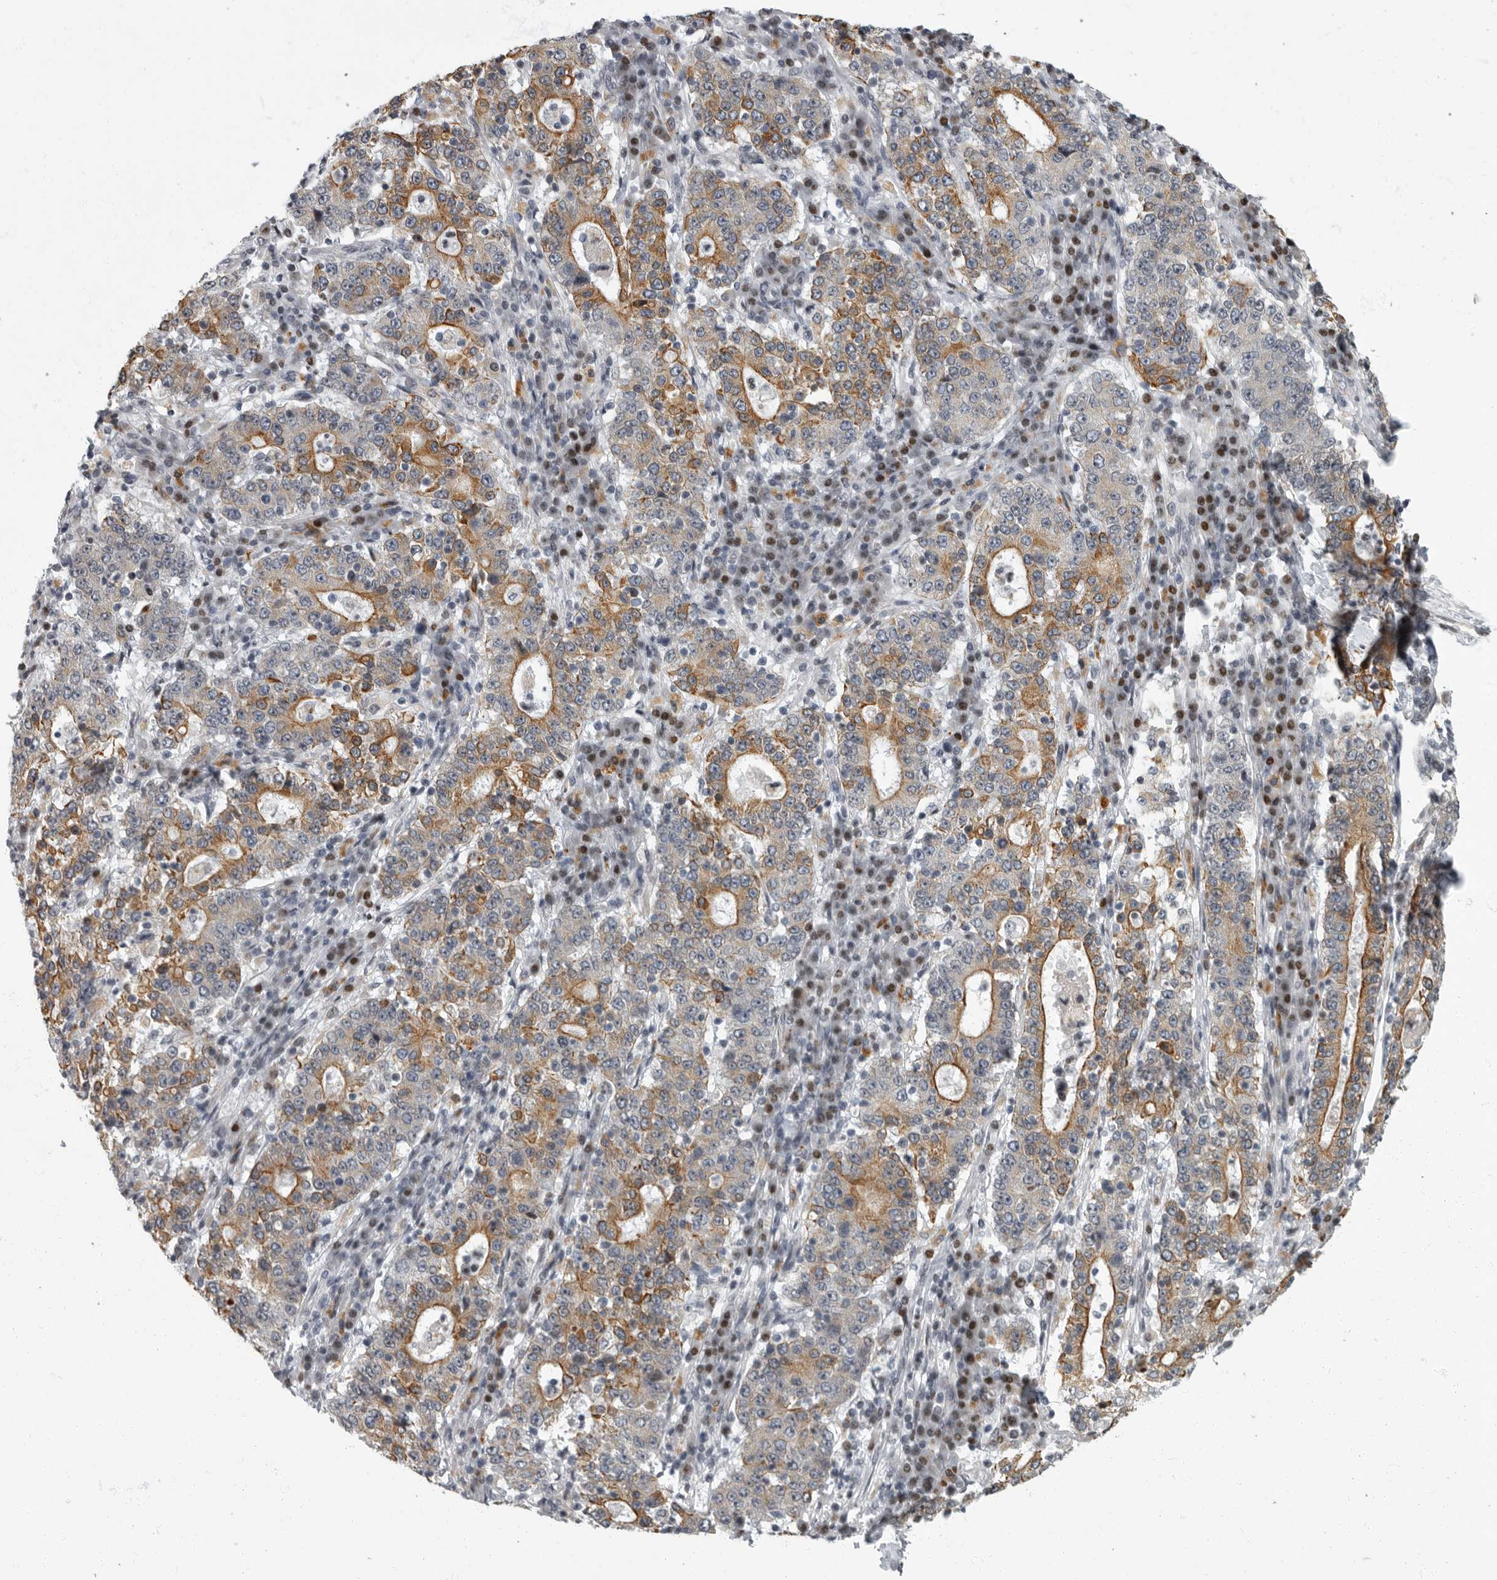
{"staining": {"intensity": "moderate", "quantity": ">75%", "location": "cytoplasmic/membranous"}, "tissue": "stomach cancer", "cell_type": "Tumor cells", "image_type": "cancer", "snomed": [{"axis": "morphology", "description": "Adenocarcinoma, NOS"}, {"axis": "topography", "description": "Stomach"}], "caption": "Immunohistochemistry (DAB) staining of human adenocarcinoma (stomach) reveals moderate cytoplasmic/membranous protein positivity in approximately >75% of tumor cells.", "gene": "EVI5", "patient": {"sex": "male", "age": 59}}